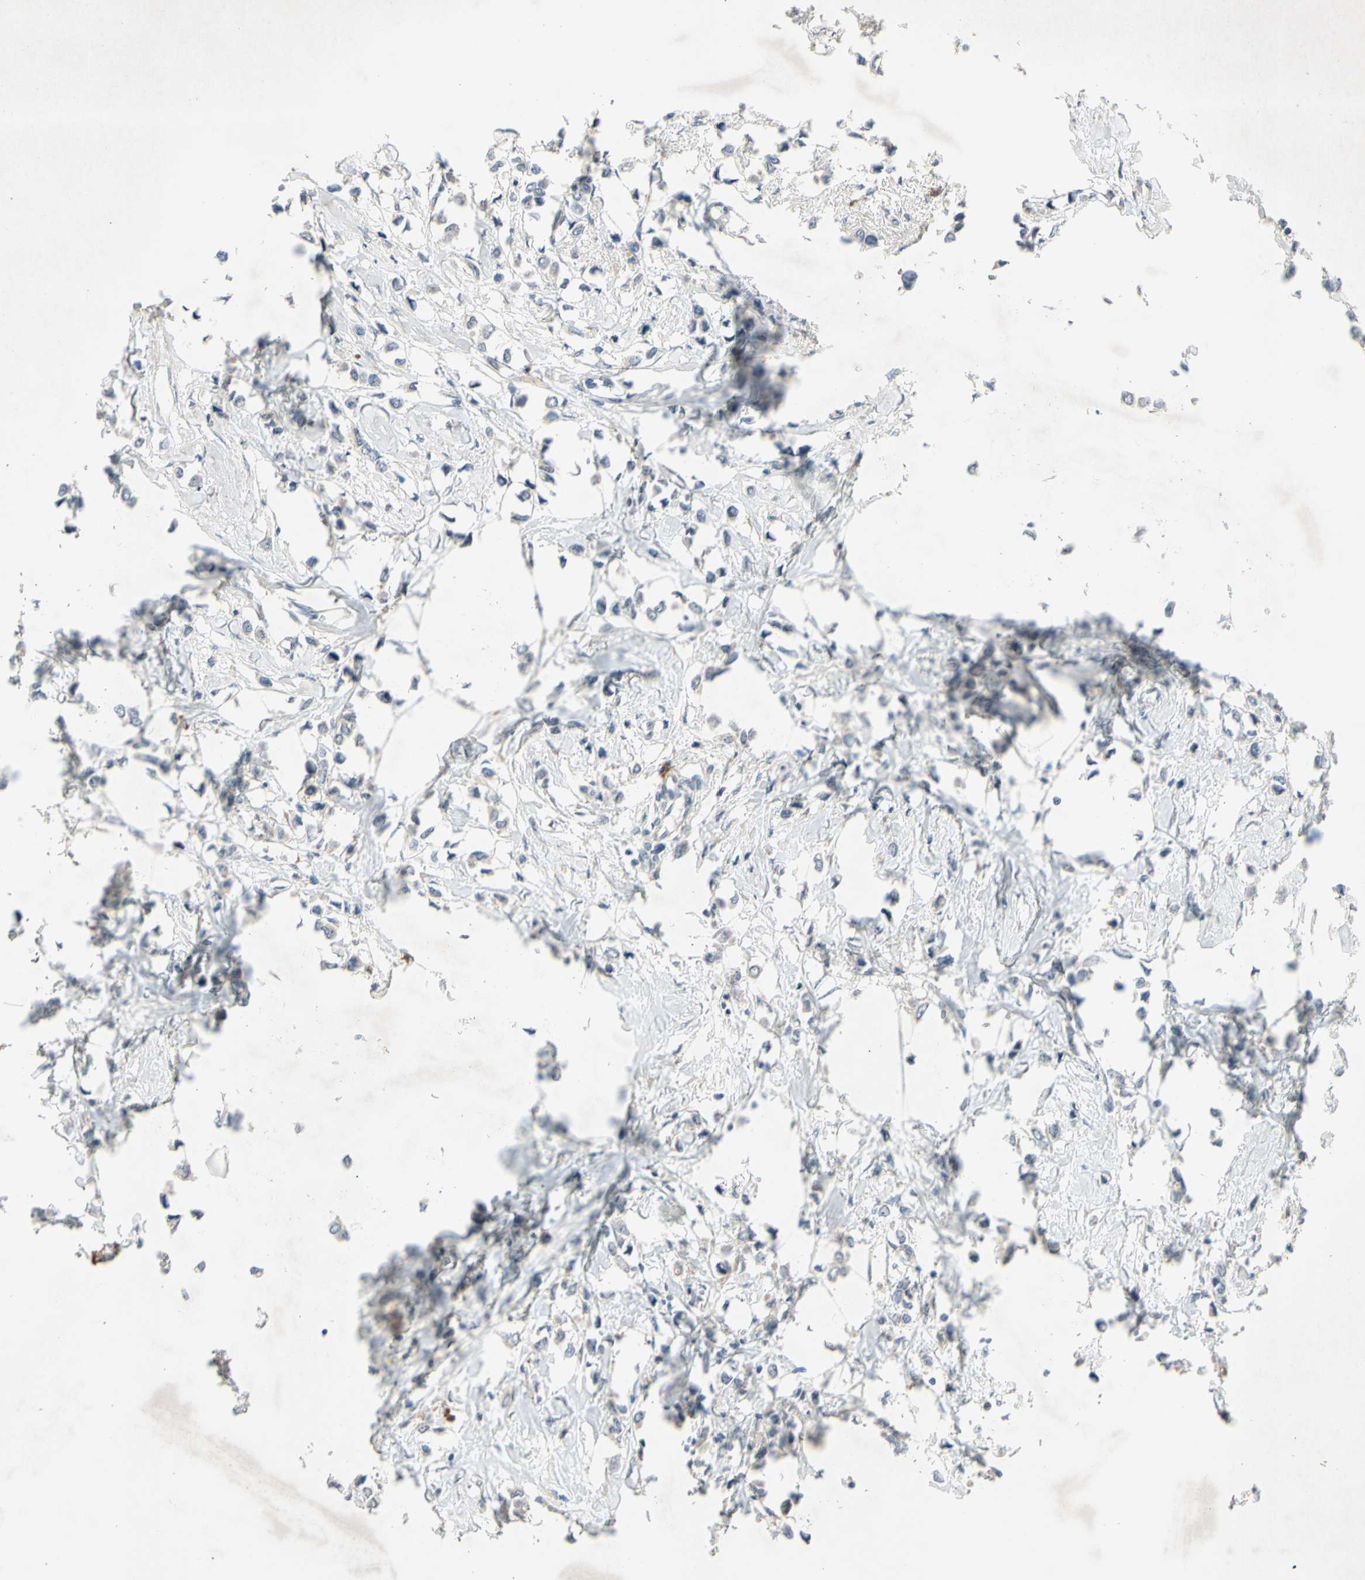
{"staining": {"intensity": "weak", "quantity": ">75%", "location": "cytoplasmic/membranous"}, "tissue": "breast cancer", "cell_type": "Tumor cells", "image_type": "cancer", "snomed": [{"axis": "morphology", "description": "Lobular carcinoma"}, {"axis": "topography", "description": "Breast"}], "caption": "This is a photomicrograph of immunohistochemistry (IHC) staining of lobular carcinoma (breast), which shows weak expression in the cytoplasmic/membranous of tumor cells.", "gene": "PRDX4", "patient": {"sex": "female", "age": 51}}